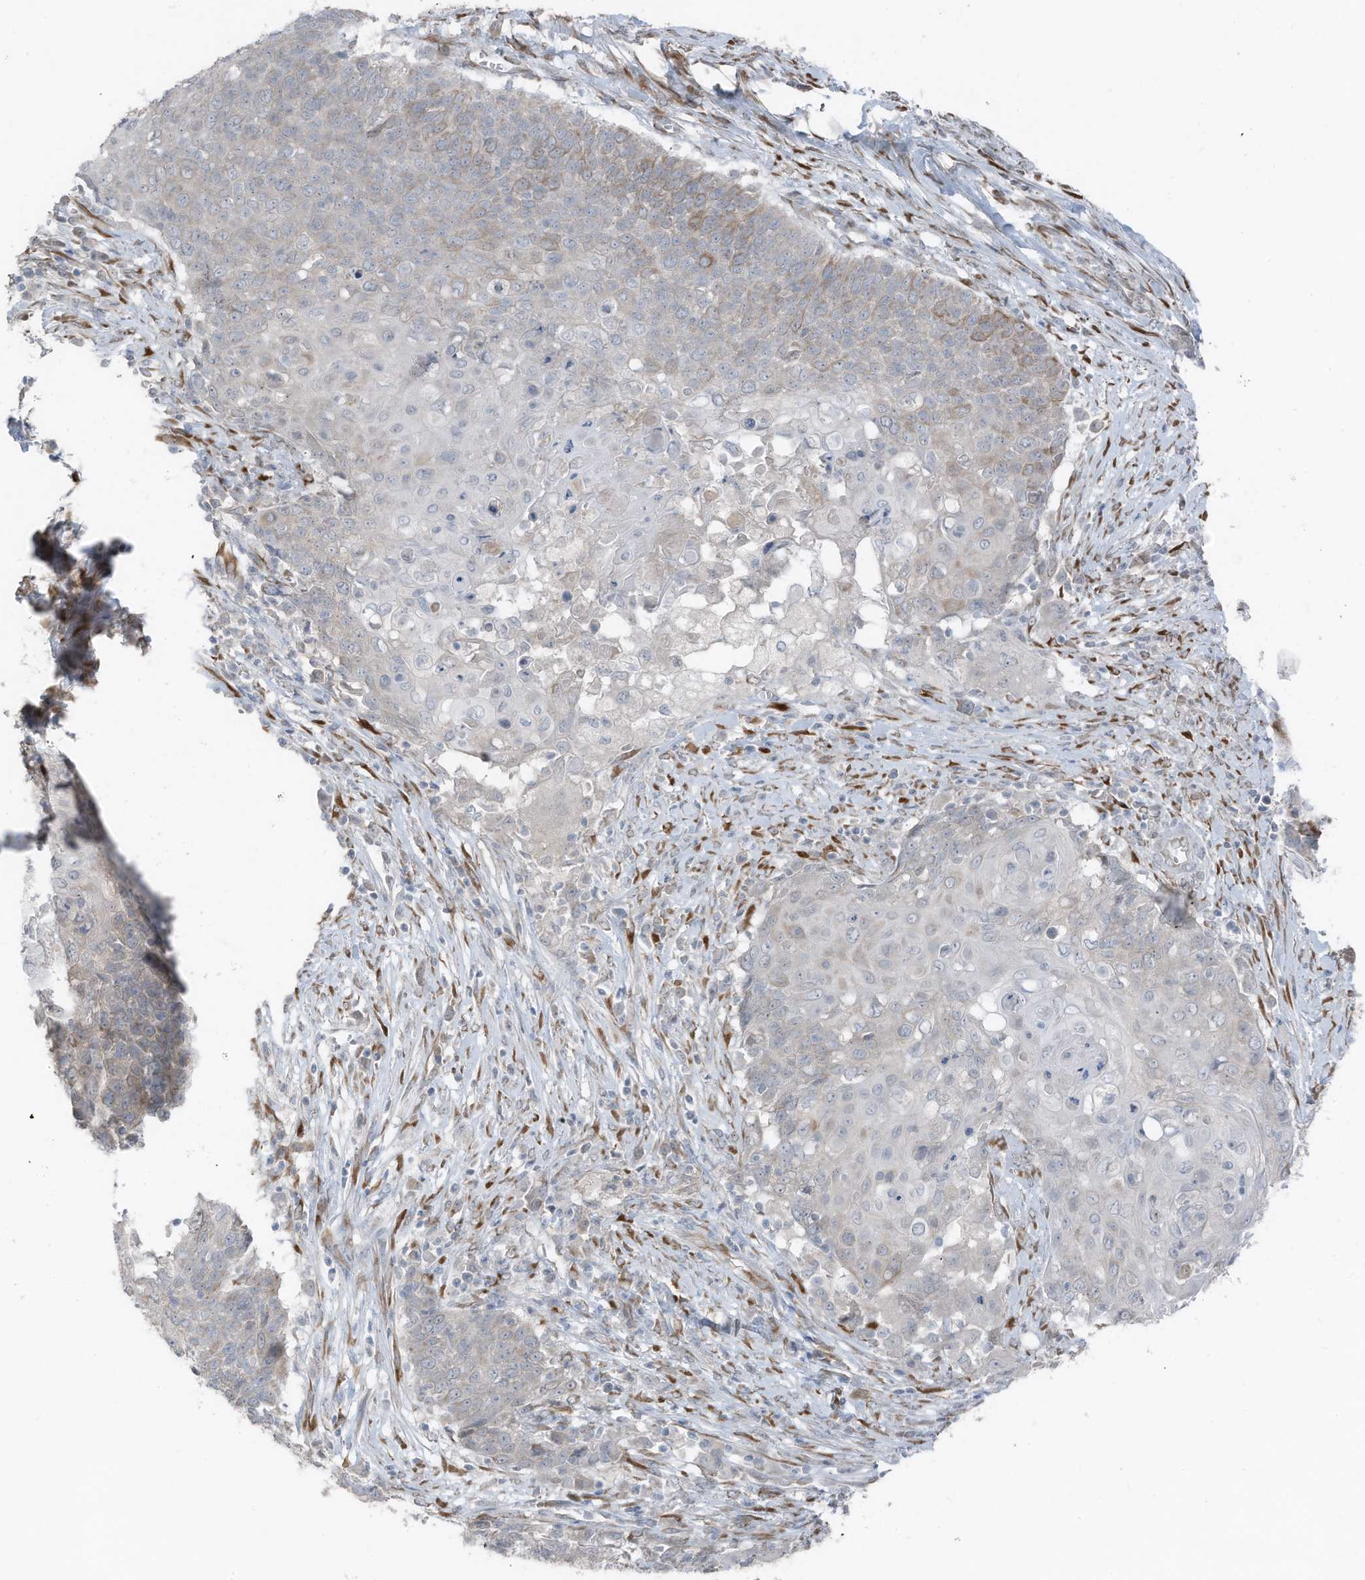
{"staining": {"intensity": "weak", "quantity": "<25%", "location": "cytoplasmic/membranous"}, "tissue": "cervical cancer", "cell_type": "Tumor cells", "image_type": "cancer", "snomed": [{"axis": "morphology", "description": "Squamous cell carcinoma, NOS"}, {"axis": "topography", "description": "Cervix"}], "caption": "Tumor cells show no significant staining in squamous cell carcinoma (cervical).", "gene": "ARHGEF33", "patient": {"sex": "female", "age": 39}}